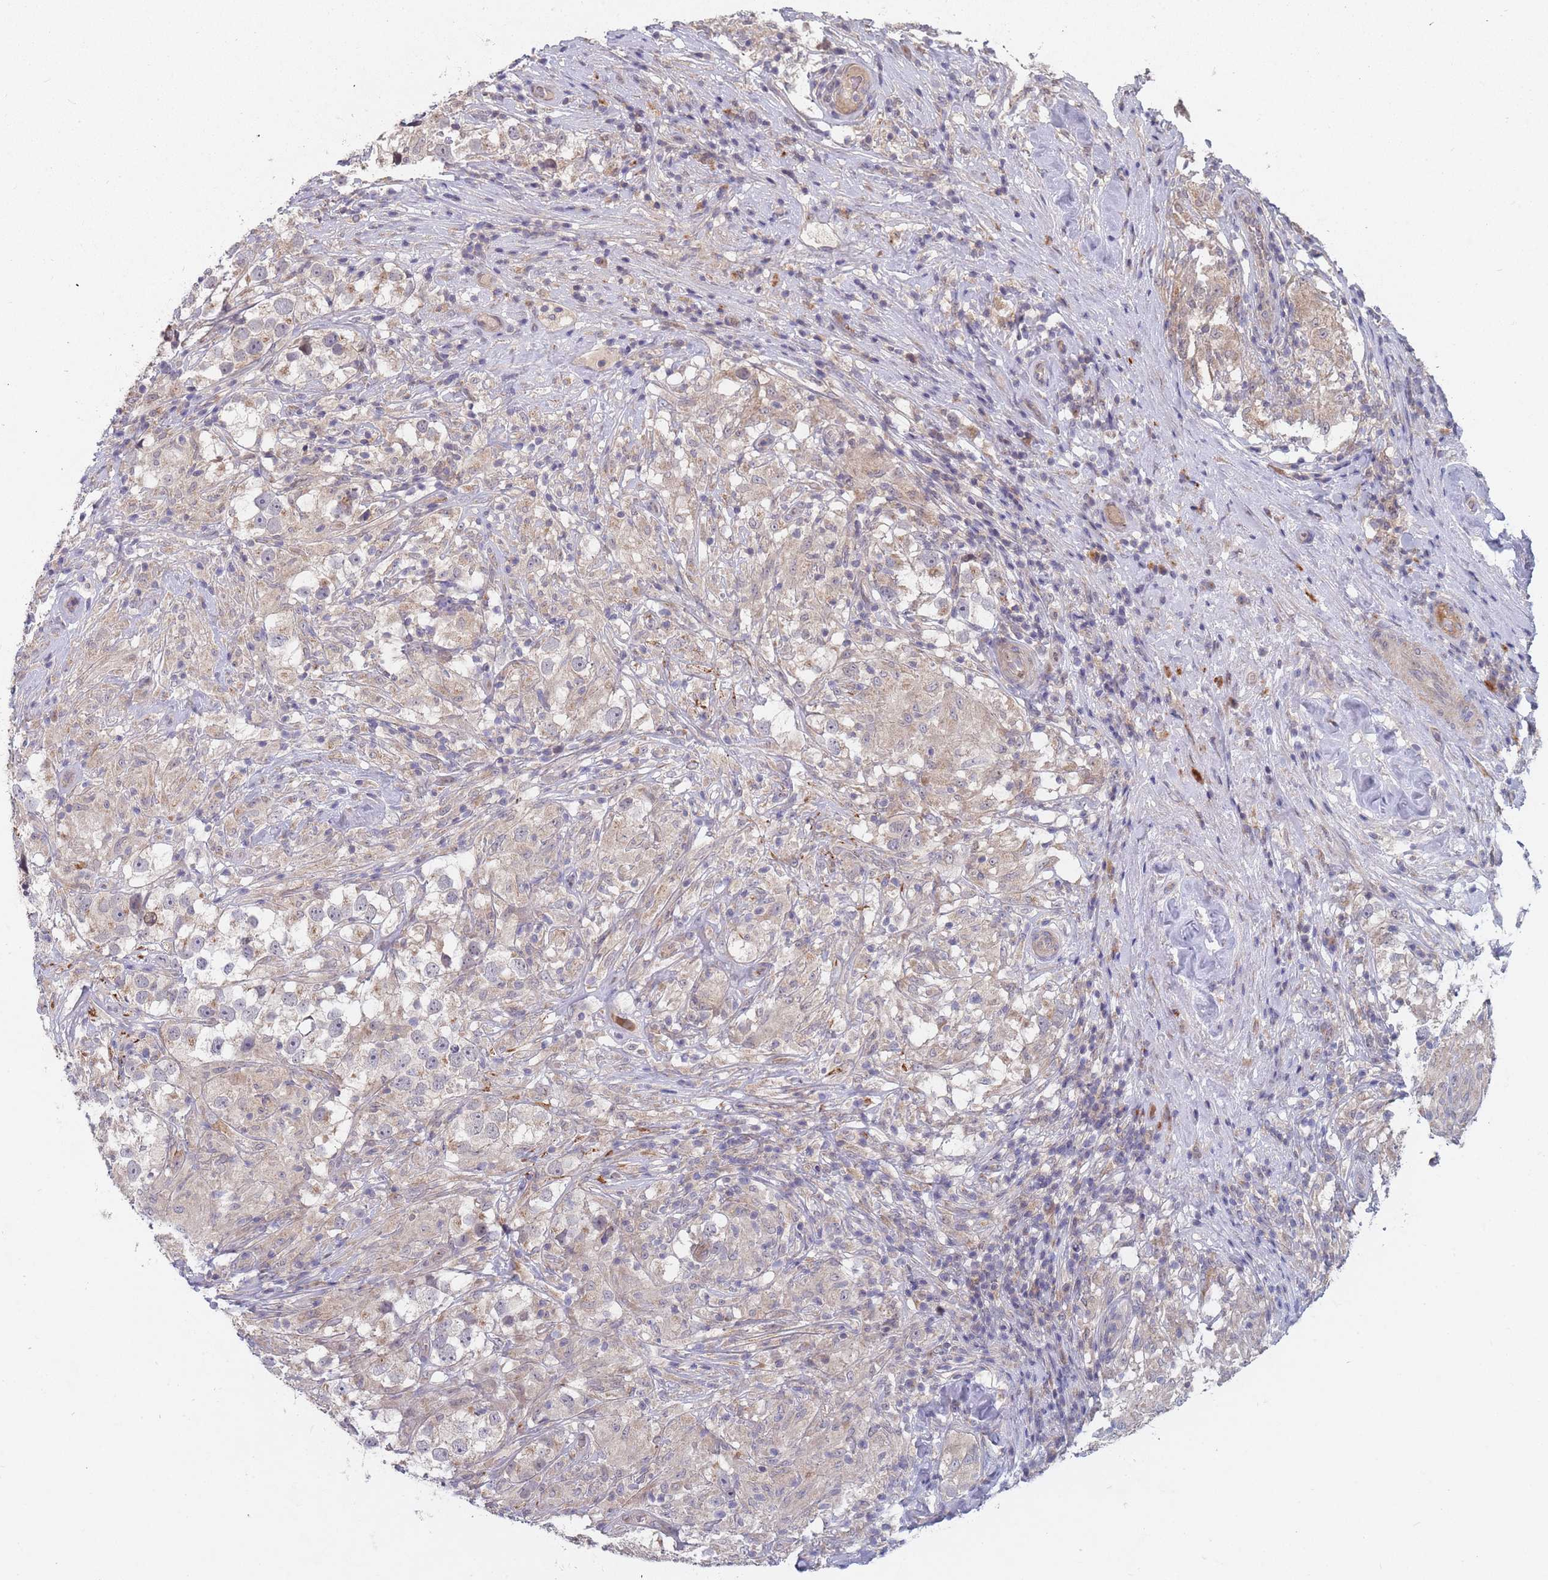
{"staining": {"intensity": "negative", "quantity": "none", "location": "none"}, "tissue": "testis cancer", "cell_type": "Tumor cells", "image_type": "cancer", "snomed": [{"axis": "morphology", "description": "Seminoma, NOS"}, {"axis": "topography", "description": "Testis"}], "caption": "A micrograph of testis seminoma stained for a protein reveals no brown staining in tumor cells. (DAB (3,3'-diaminobenzidine) IHC, high magnification).", "gene": "SLC35F5", "patient": {"sex": "male", "age": 46}}